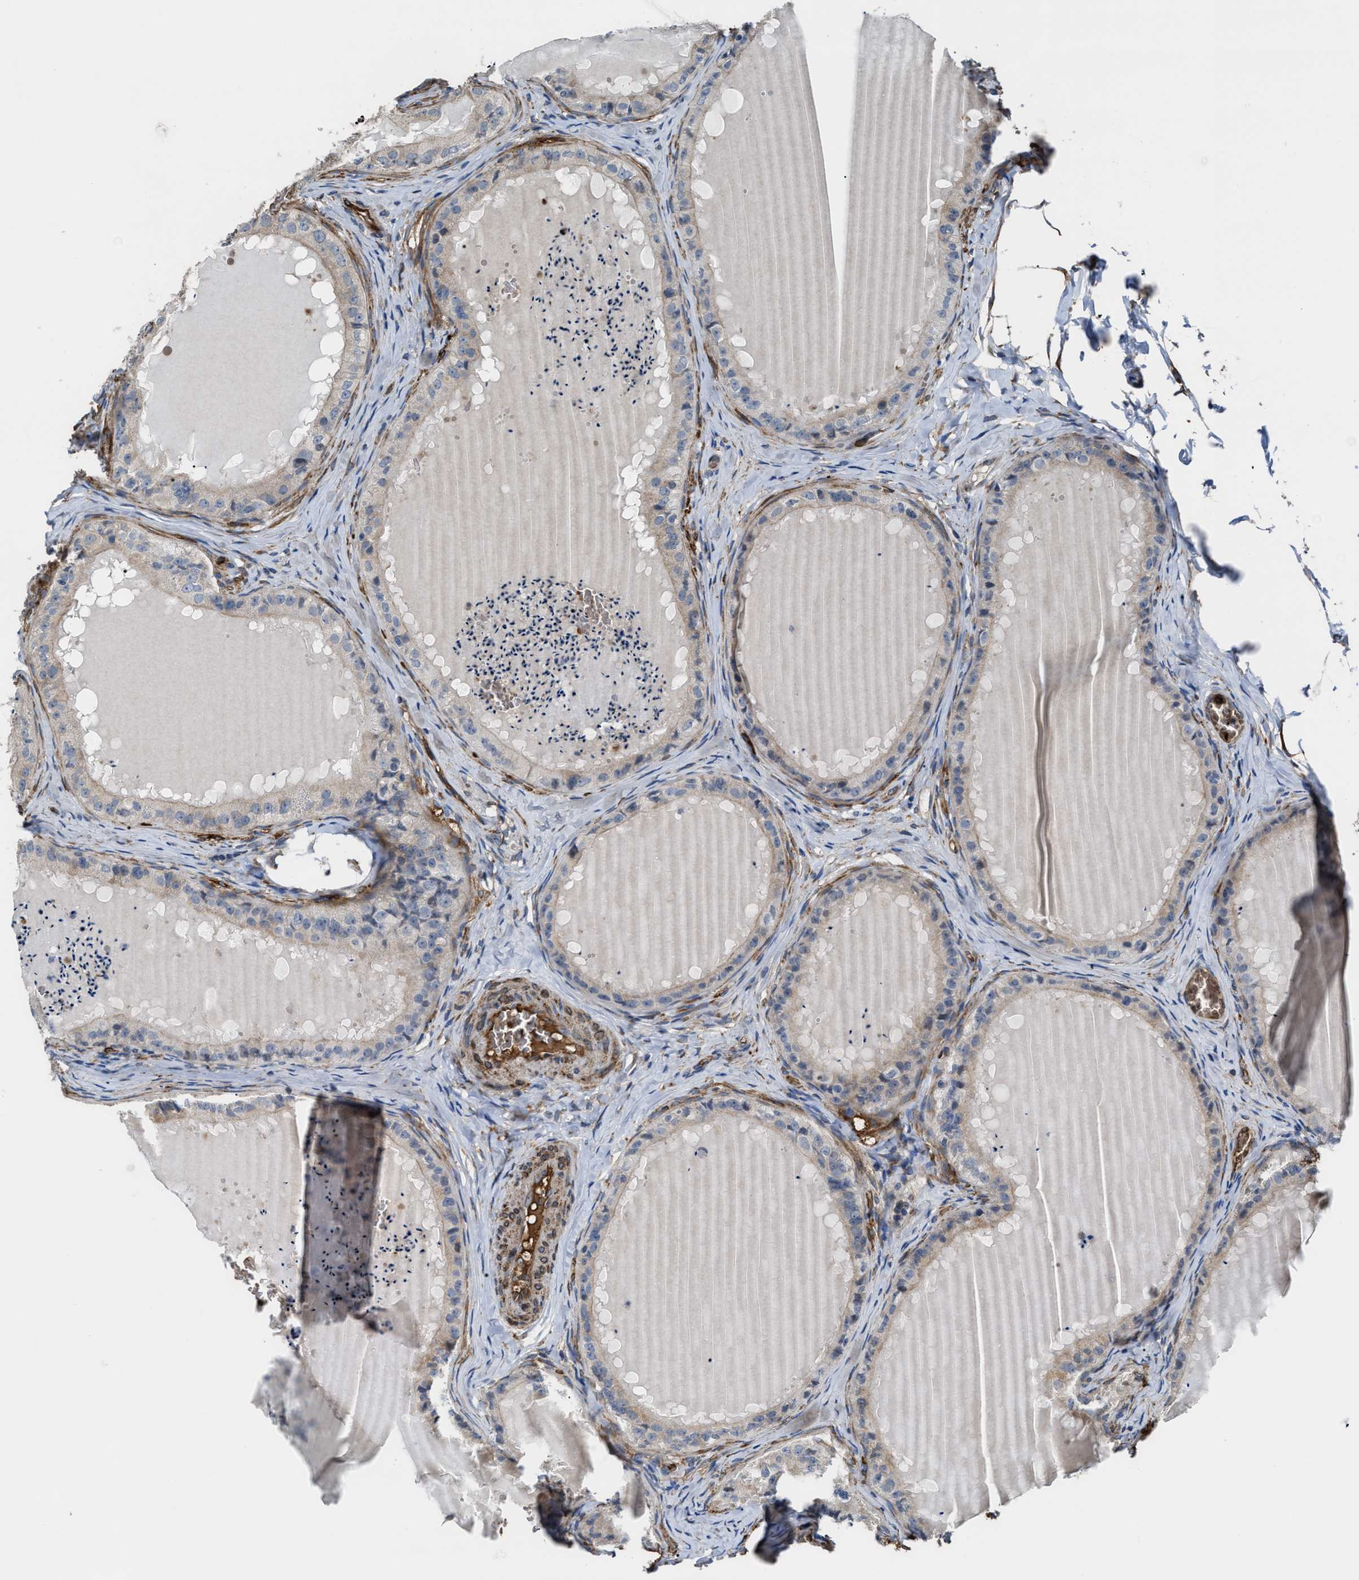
{"staining": {"intensity": "moderate", "quantity": "<25%", "location": "cytoplasmic/membranous"}, "tissue": "epididymis", "cell_type": "Glandular cells", "image_type": "normal", "snomed": [{"axis": "morphology", "description": "Normal tissue, NOS"}, {"axis": "topography", "description": "Epididymis"}], "caption": "About <25% of glandular cells in unremarkable human epididymis demonstrate moderate cytoplasmic/membranous protein expression as visualized by brown immunohistochemical staining.", "gene": "SELENOM", "patient": {"sex": "male", "age": 31}}